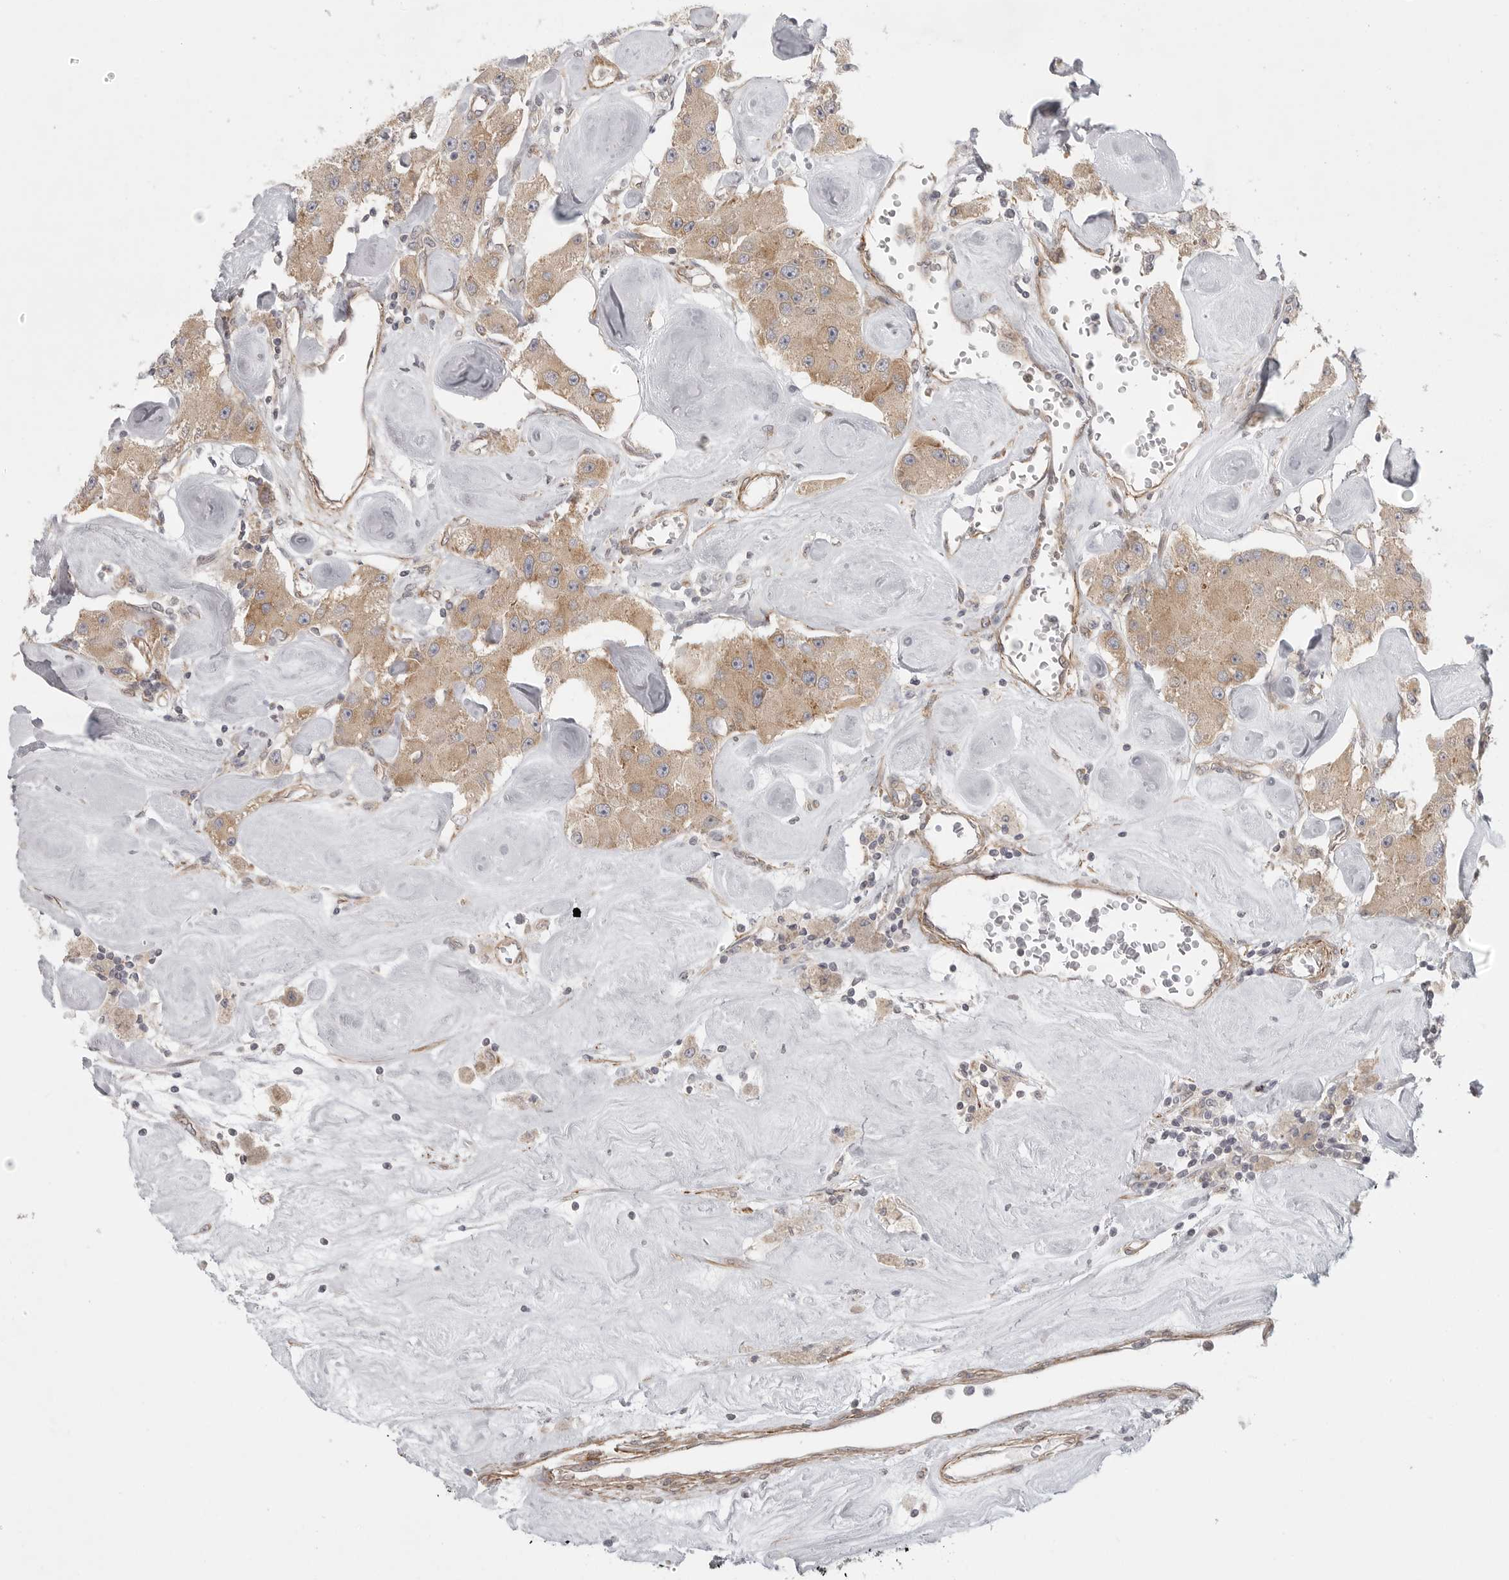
{"staining": {"intensity": "moderate", "quantity": ">75%", "location": "cytoplasmic/membranous"}, "tissue": "carcinoid", "cell_type": "Tumor cells", "image_type": "cancer", "snomed": [{"axis": "morphology", "description": "Carcinoid, malignant, NOS"}, {"axis": "topography", "description": "Pancreas"}], "caption": "Human carcinoid stained with a protein marker demonstrates moderate staining in tumor cells.", "gene": "CERS2", "patient": {"sex": "male", "age": 41}}